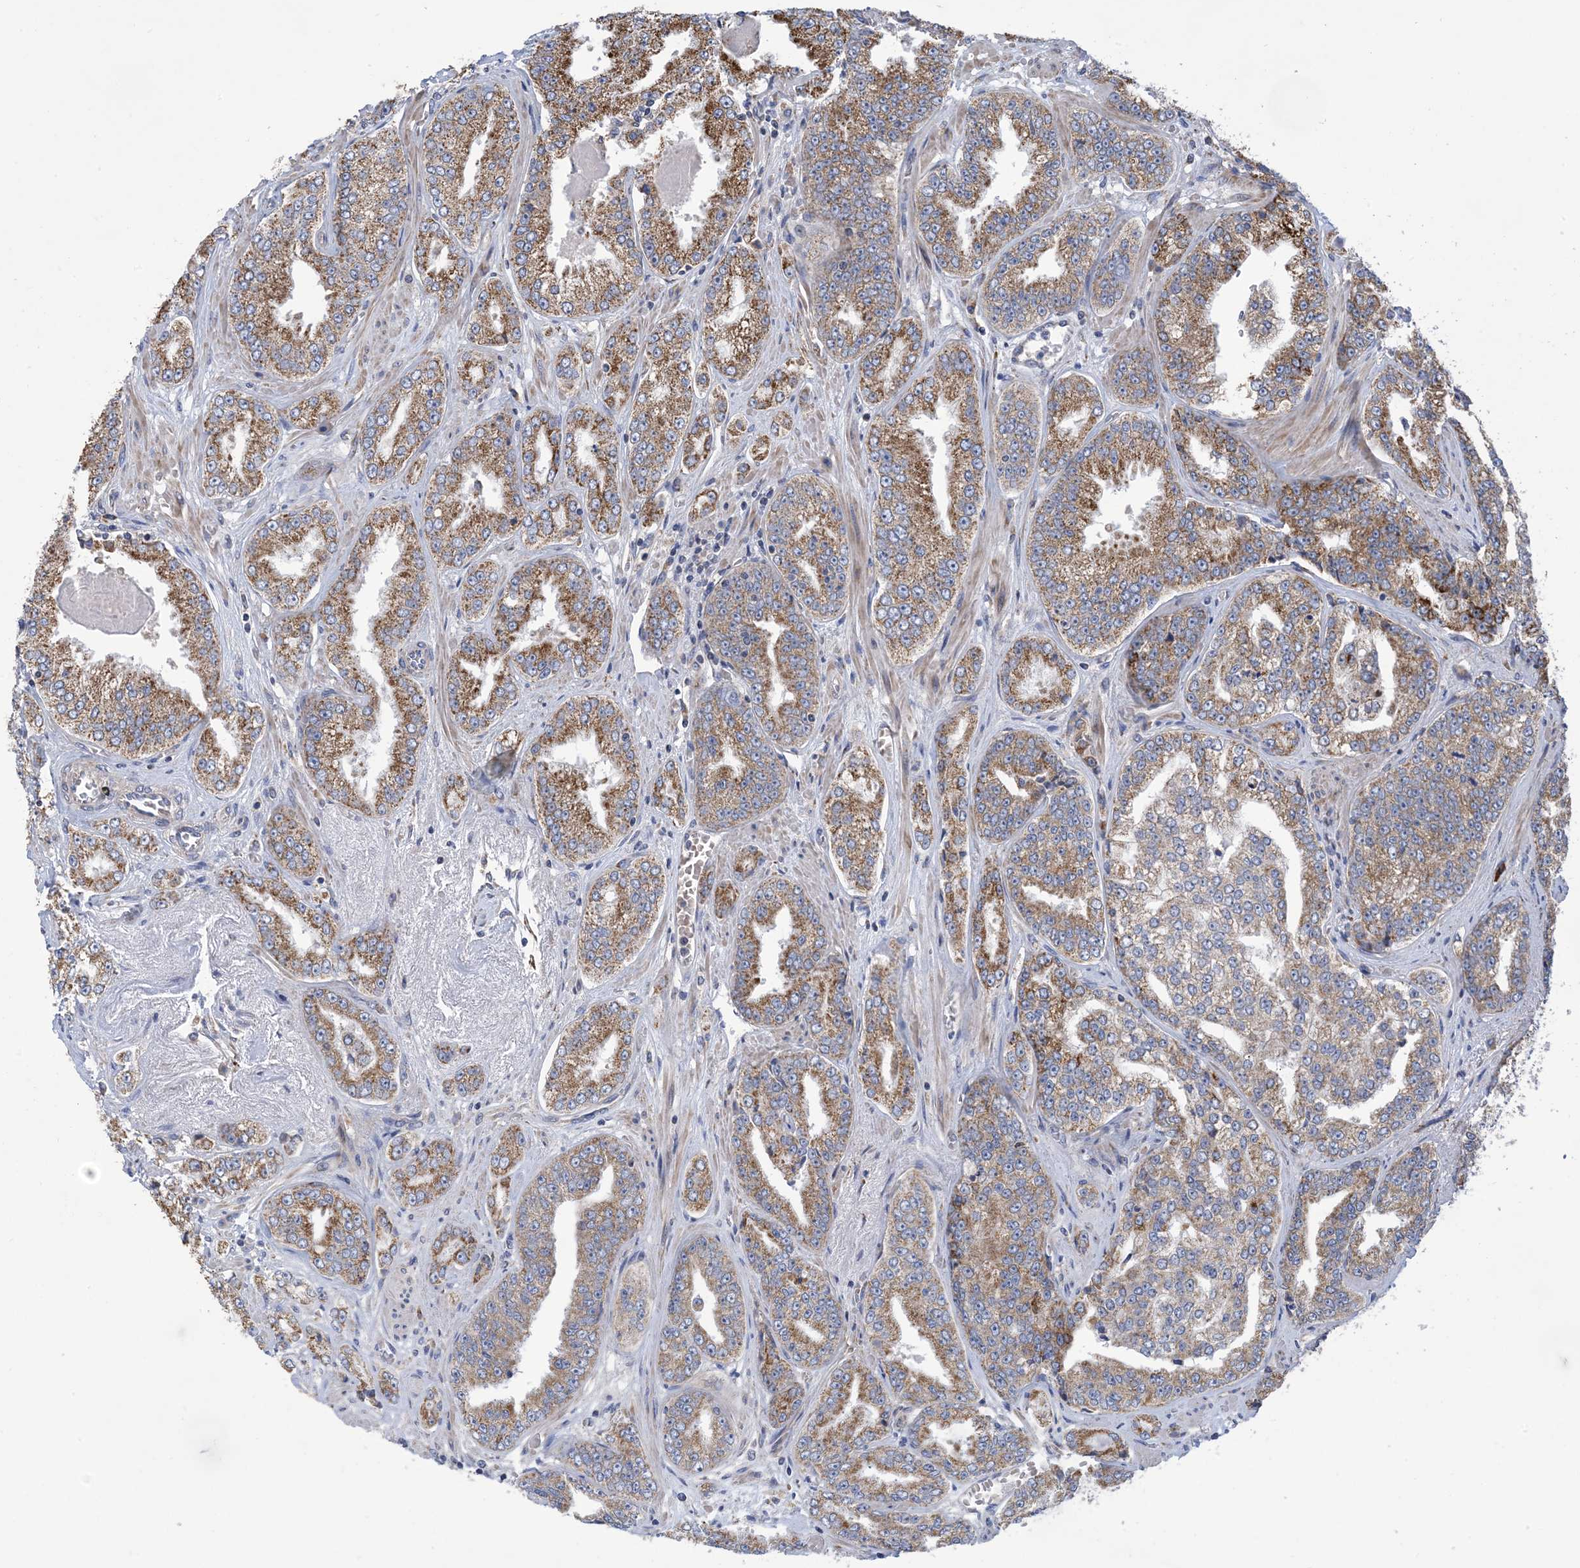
{"staining": {"intensity": "moderate", "quantity": ">75%", "location": "cytoplasmic/membranous"}, "tissue": "prostate cancer", "cell_type": "Tumor cells", "image_type": "cancer", "snomed": [{"axis": "morphology", "description": "Adenocarcinoma, High grade"}, {"axis": "topography", "description": "Prostate"}], "caption": "The photomicrograph demonstrates a brown stain indicating the presence of a protein in the cytoplasmic/membranous of tumor cells in prostate adenocarcinoma (high-grade). (DAB (3,3'-diaminobenzidine) IHC, brown staining for protein, blue staining for nuclei).", "gene": "CLEC16A", "patient": {"sex": "male", "age": 71}}